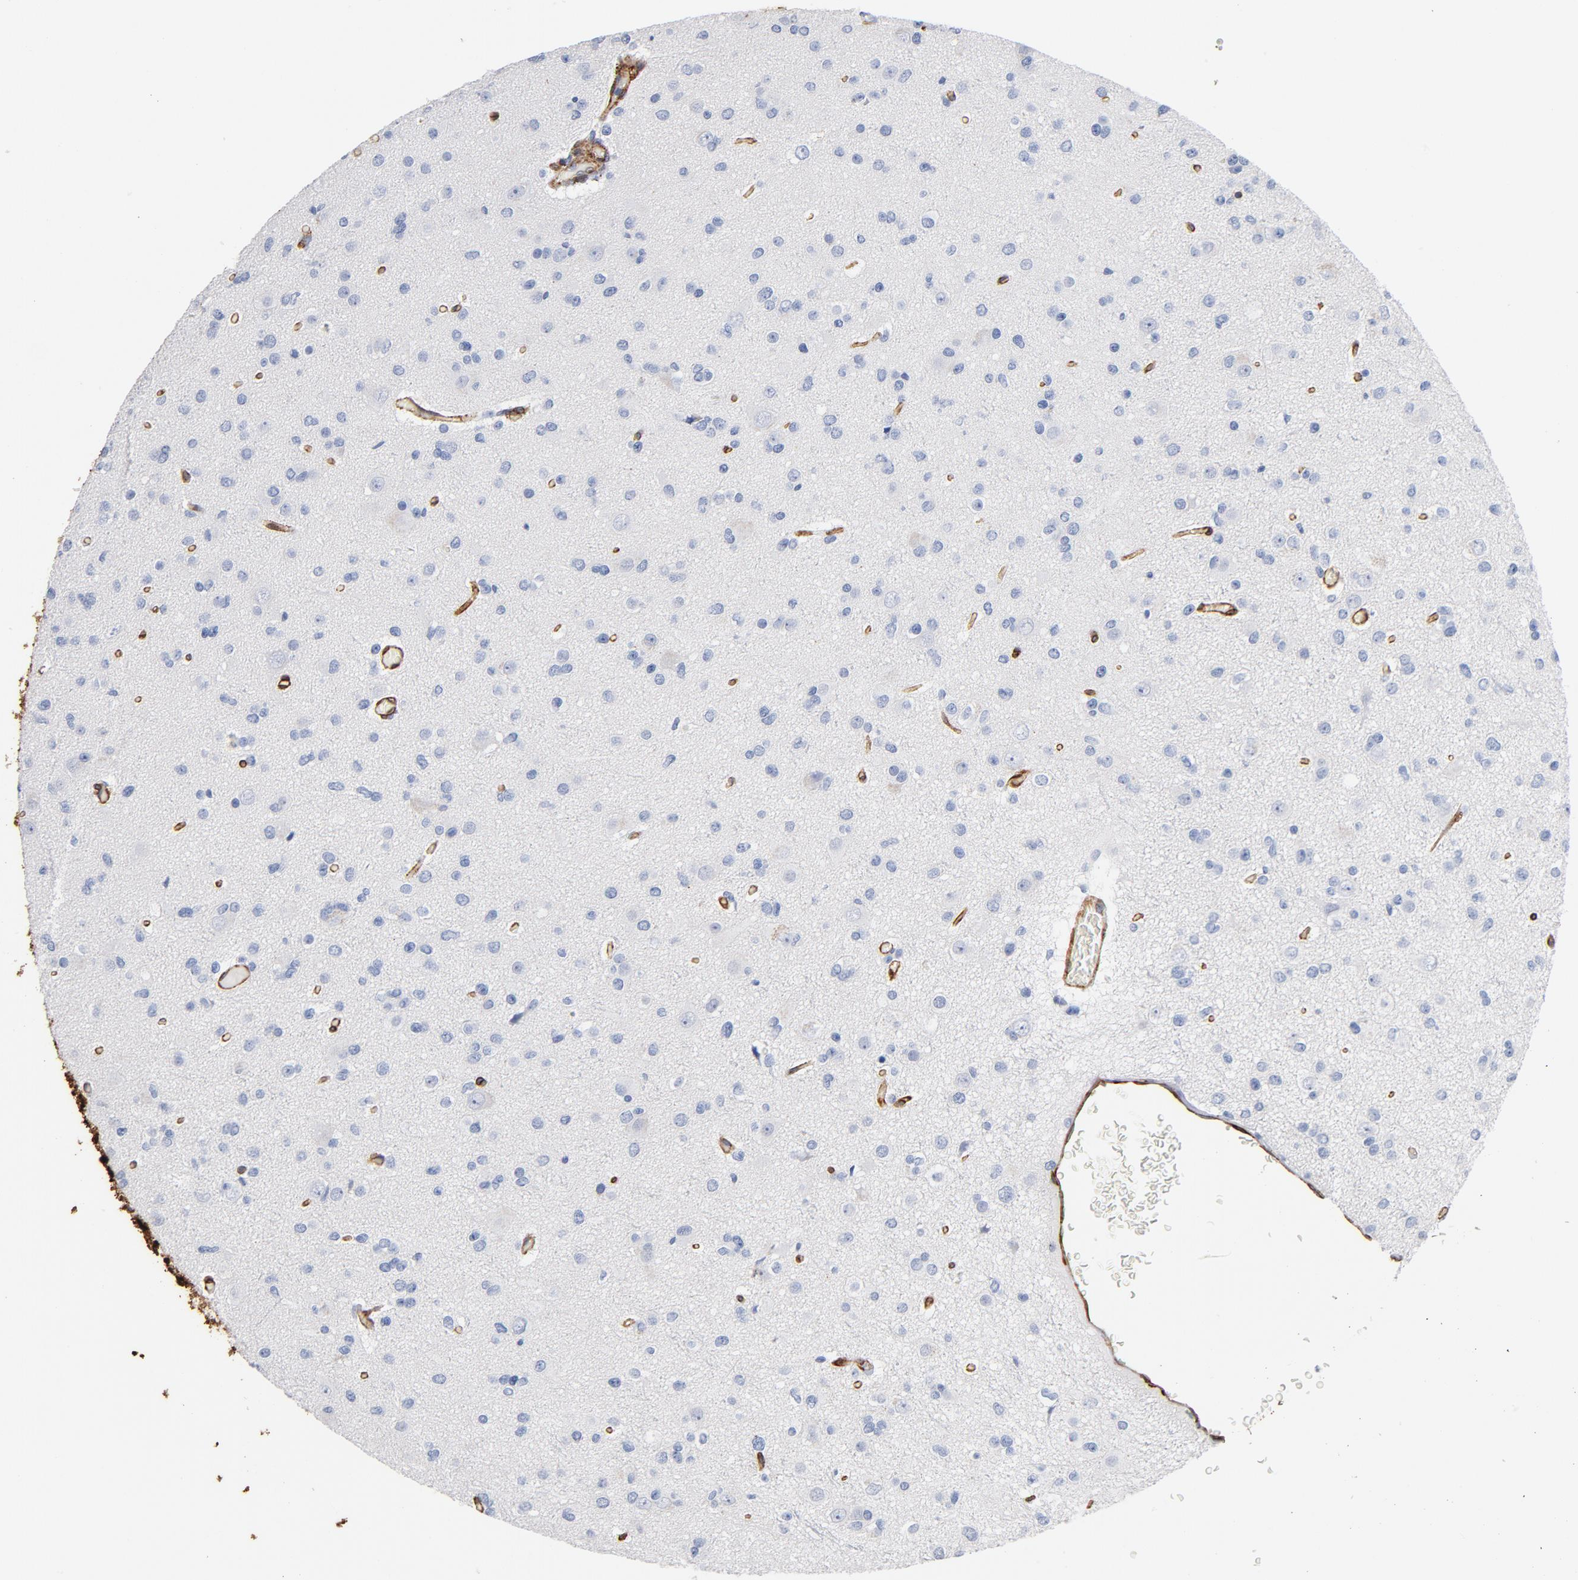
{"staining": {"intensity": "negative", "quantity": "none", "location": "none"}, "tissue": "glioma", "cell_type": "Tumor cells", "image_type": "cancer", "snomed": [{"axis": "morphology", "description": "Glioma, malignant, Low grade"}, {"axis": "topography", "description": "Brain"}], "caption": "Glioma was stained to show a protein in brown. There is no significant positivity in tumor cells. (DAB immunohistochemistry (IHC) with hematoxylin counter stain).", "gene": "SERPINH1", "patient": {"sex": "male", "age": 42}}